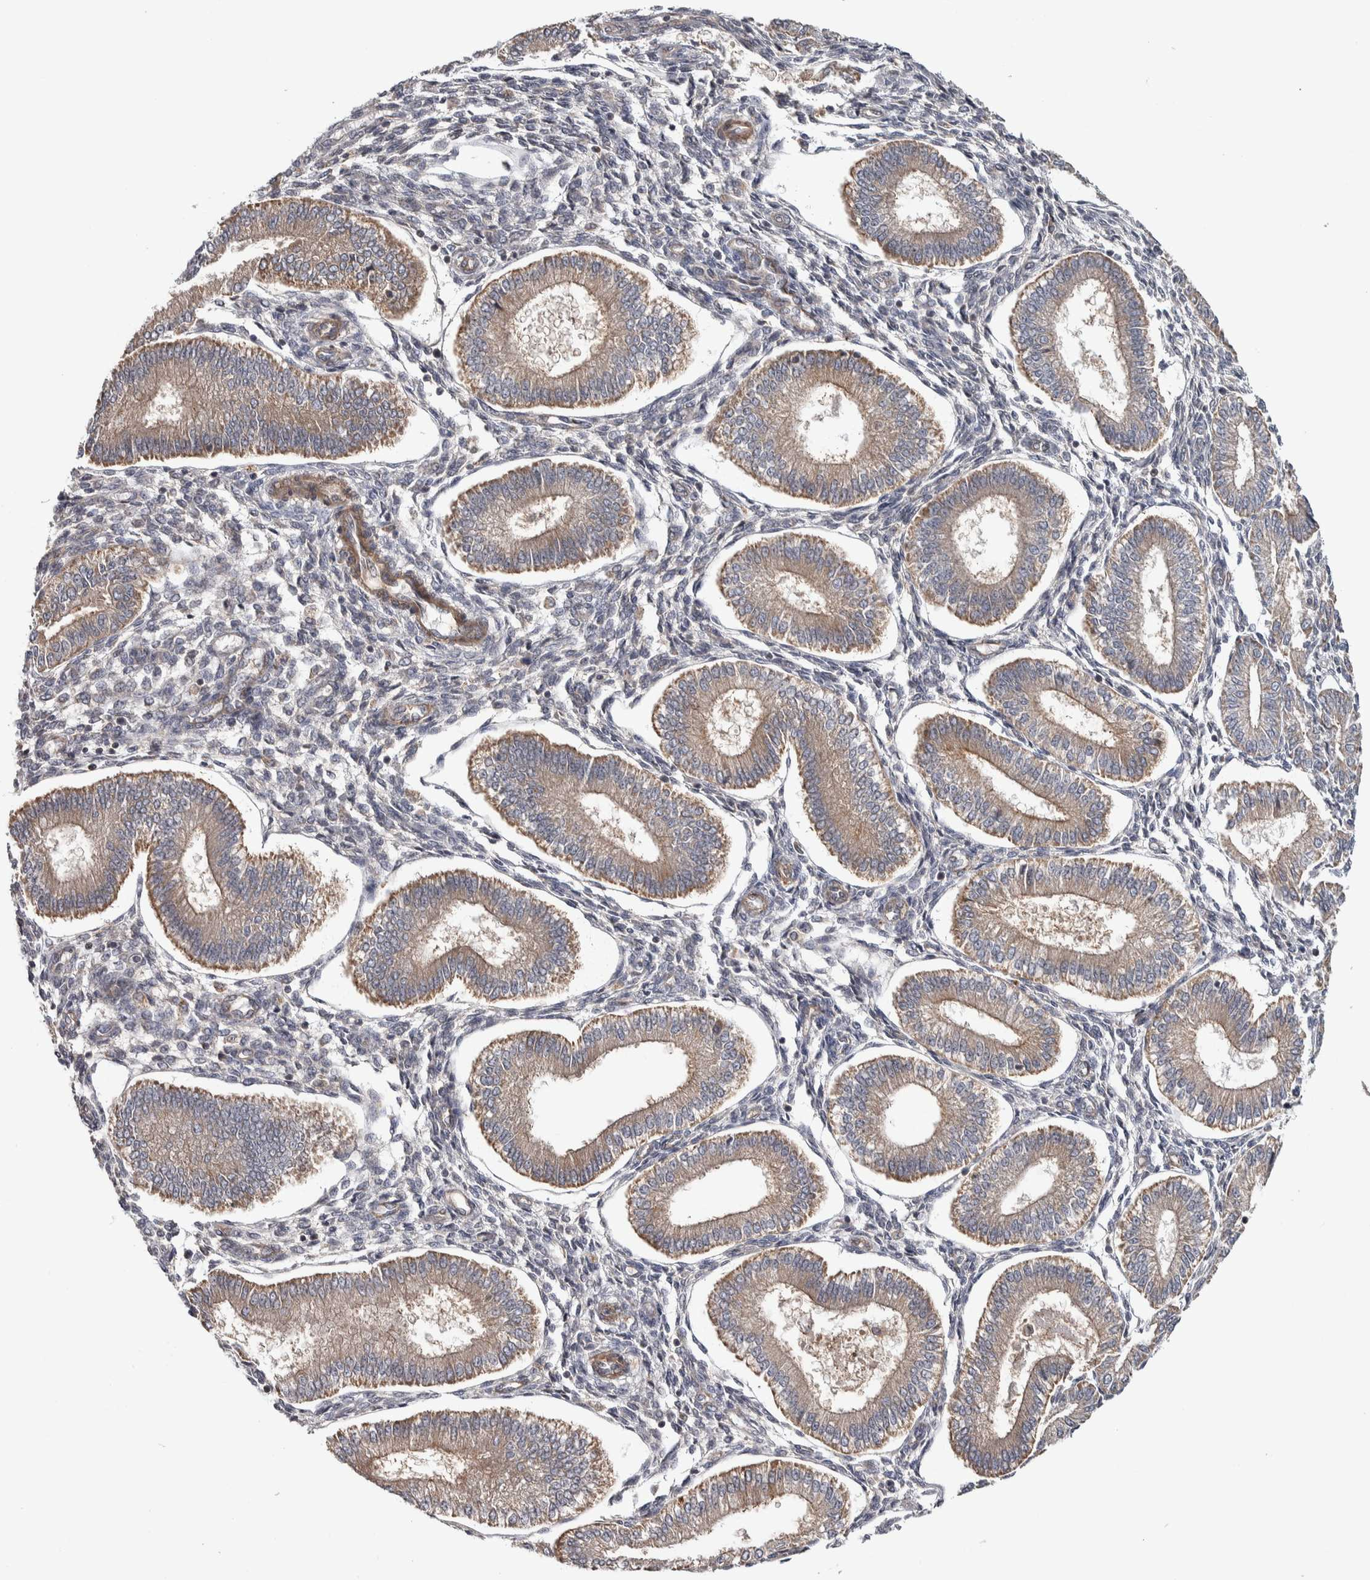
{"staining": {"intensity": "weak", "quantity": "<25%", "location": "cytoplasmic/membranous"}, "tissue": "endometrium", "cell_type": "Cells in endometrial stroma", "image_type": "normal", "snomed": [{"axis": "morphology", "description": "Normal tissue, NOS"}, {"axis": "topography", "description": "Endometrium"}], "caption": "Cells in endometrial stroma are negative for protein expression in normal human endometrium. (DAB immunohistochemistry visualized using brightfield microscopy, high magnification).", "gene": "CHMP4C", "patient": {"sex": "female", "age": 39}}